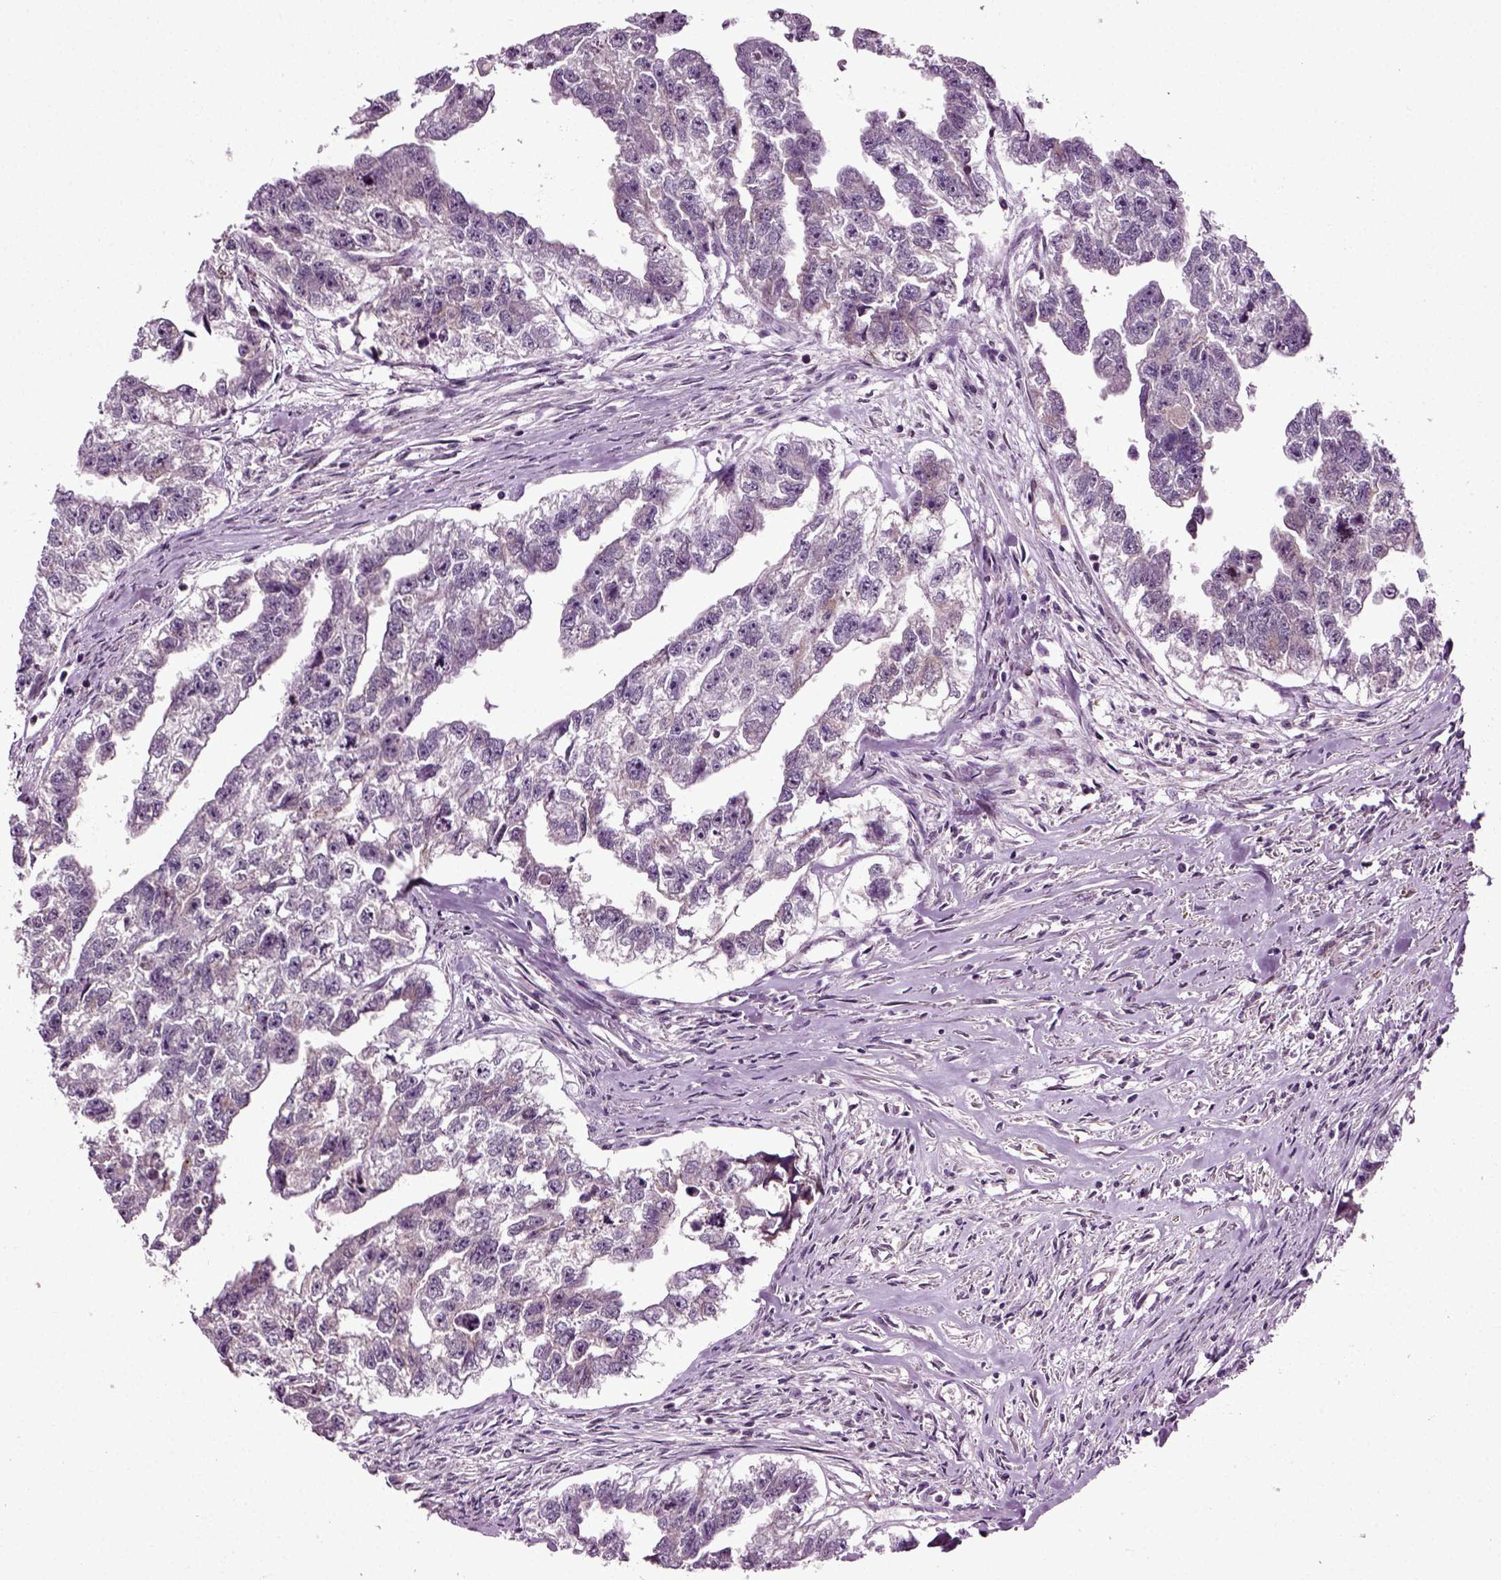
{"staining": {"intensity": "negative", "quantity": "none", "location": "none"}, "tissue": "testis cancer", "cell_type": "Tumor cells", "image_type": "cancer", "snomed": [{"axis": "morphology", "description": "Carcinoma, Embryonal, NOS"}, {"axis": "morphology", "description": "Teratoma, malignant, NOS"}, {"axis": "topography", "description": "Testis"}], "caption": "Immunohistochemistry image of malignant teratoma (testis) stained for a protein (brown), which demonstrates no positivity in tumor cells. (Stains: DAB (3,3'-diaminobenzidine) immunohistochemistry (IHC) with hematoxylin counter stain, Microscopy: brightfield microscopy at high magnification).", "gene": "KNSTRN", "patient": {"sex": "male", "age": 44}}